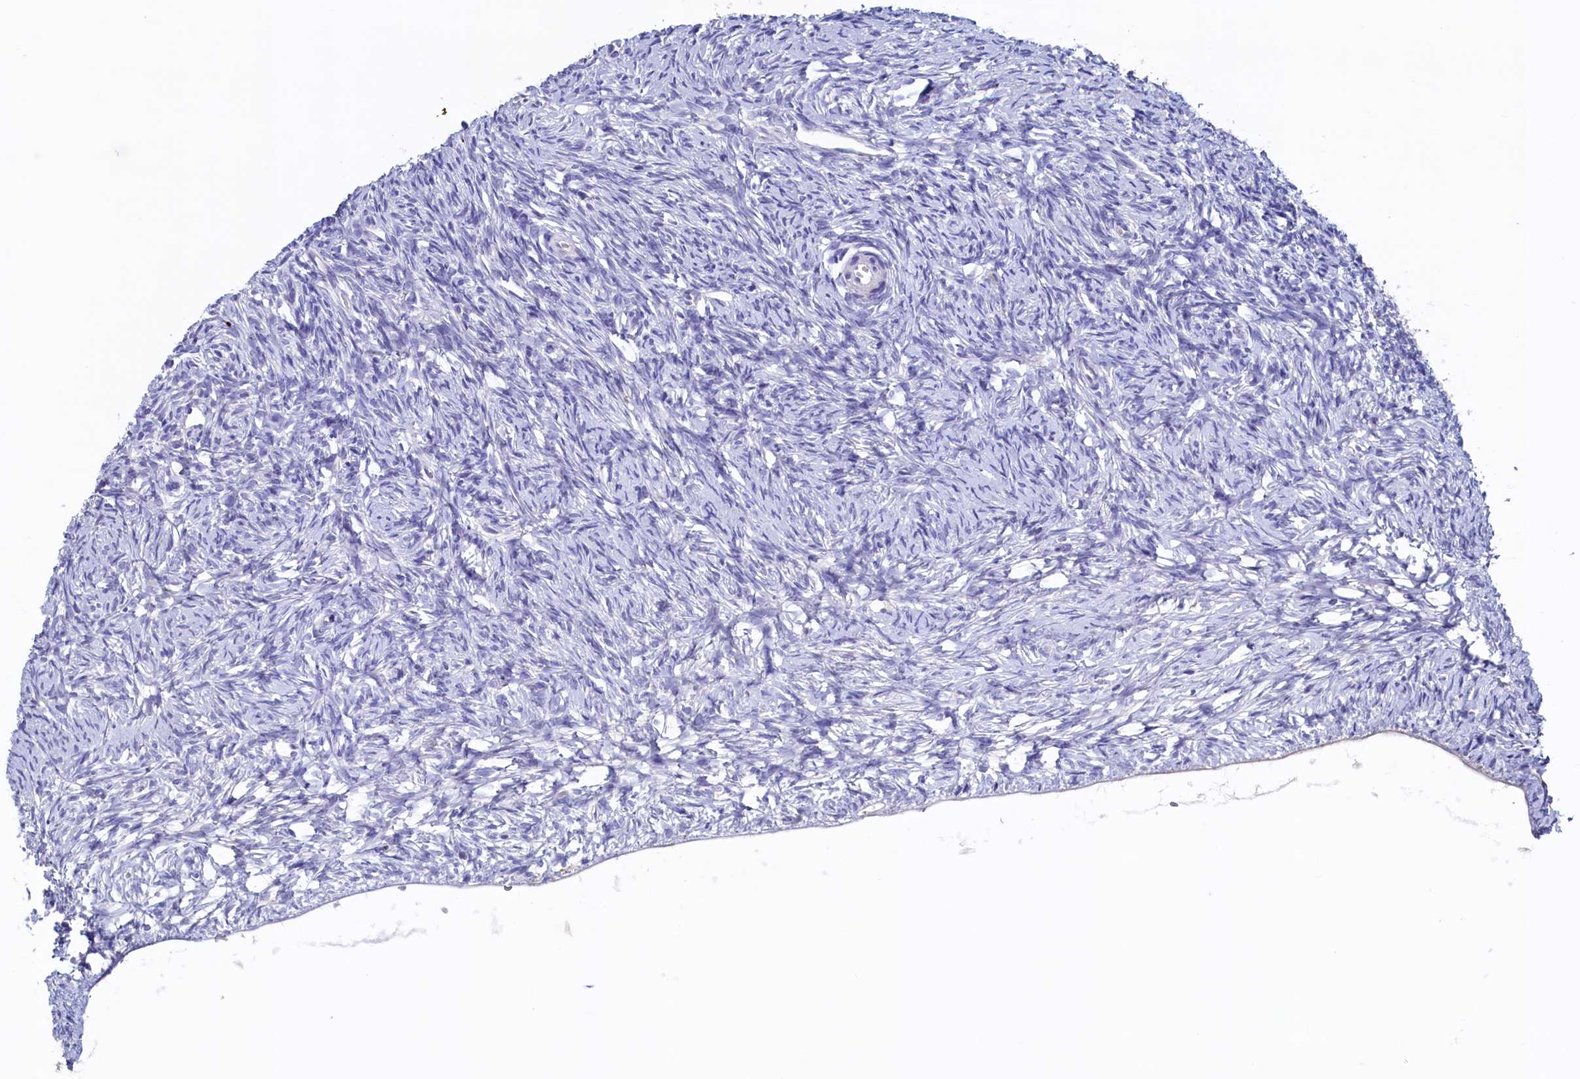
{"staining": {"intensity": "negative", "quantity": "none", "location": "none"}, "tissue": "ovary", "cell_type": "Ovarian stroma cells", "image_type": "normal", "snomed": [{"axis": "morphology", "description": "Normal tissue, NOS"}, {"axis": "topography", "description": "Ovary"}], "caption": "DAB (3,3'-diaminobenzidine) immunohistochemical staining of unremarkable ovary shows no significant positivity in ovarian stroma cells.", "gene": "CBLIF", "patient": {"sex": "female", "age": 51}}